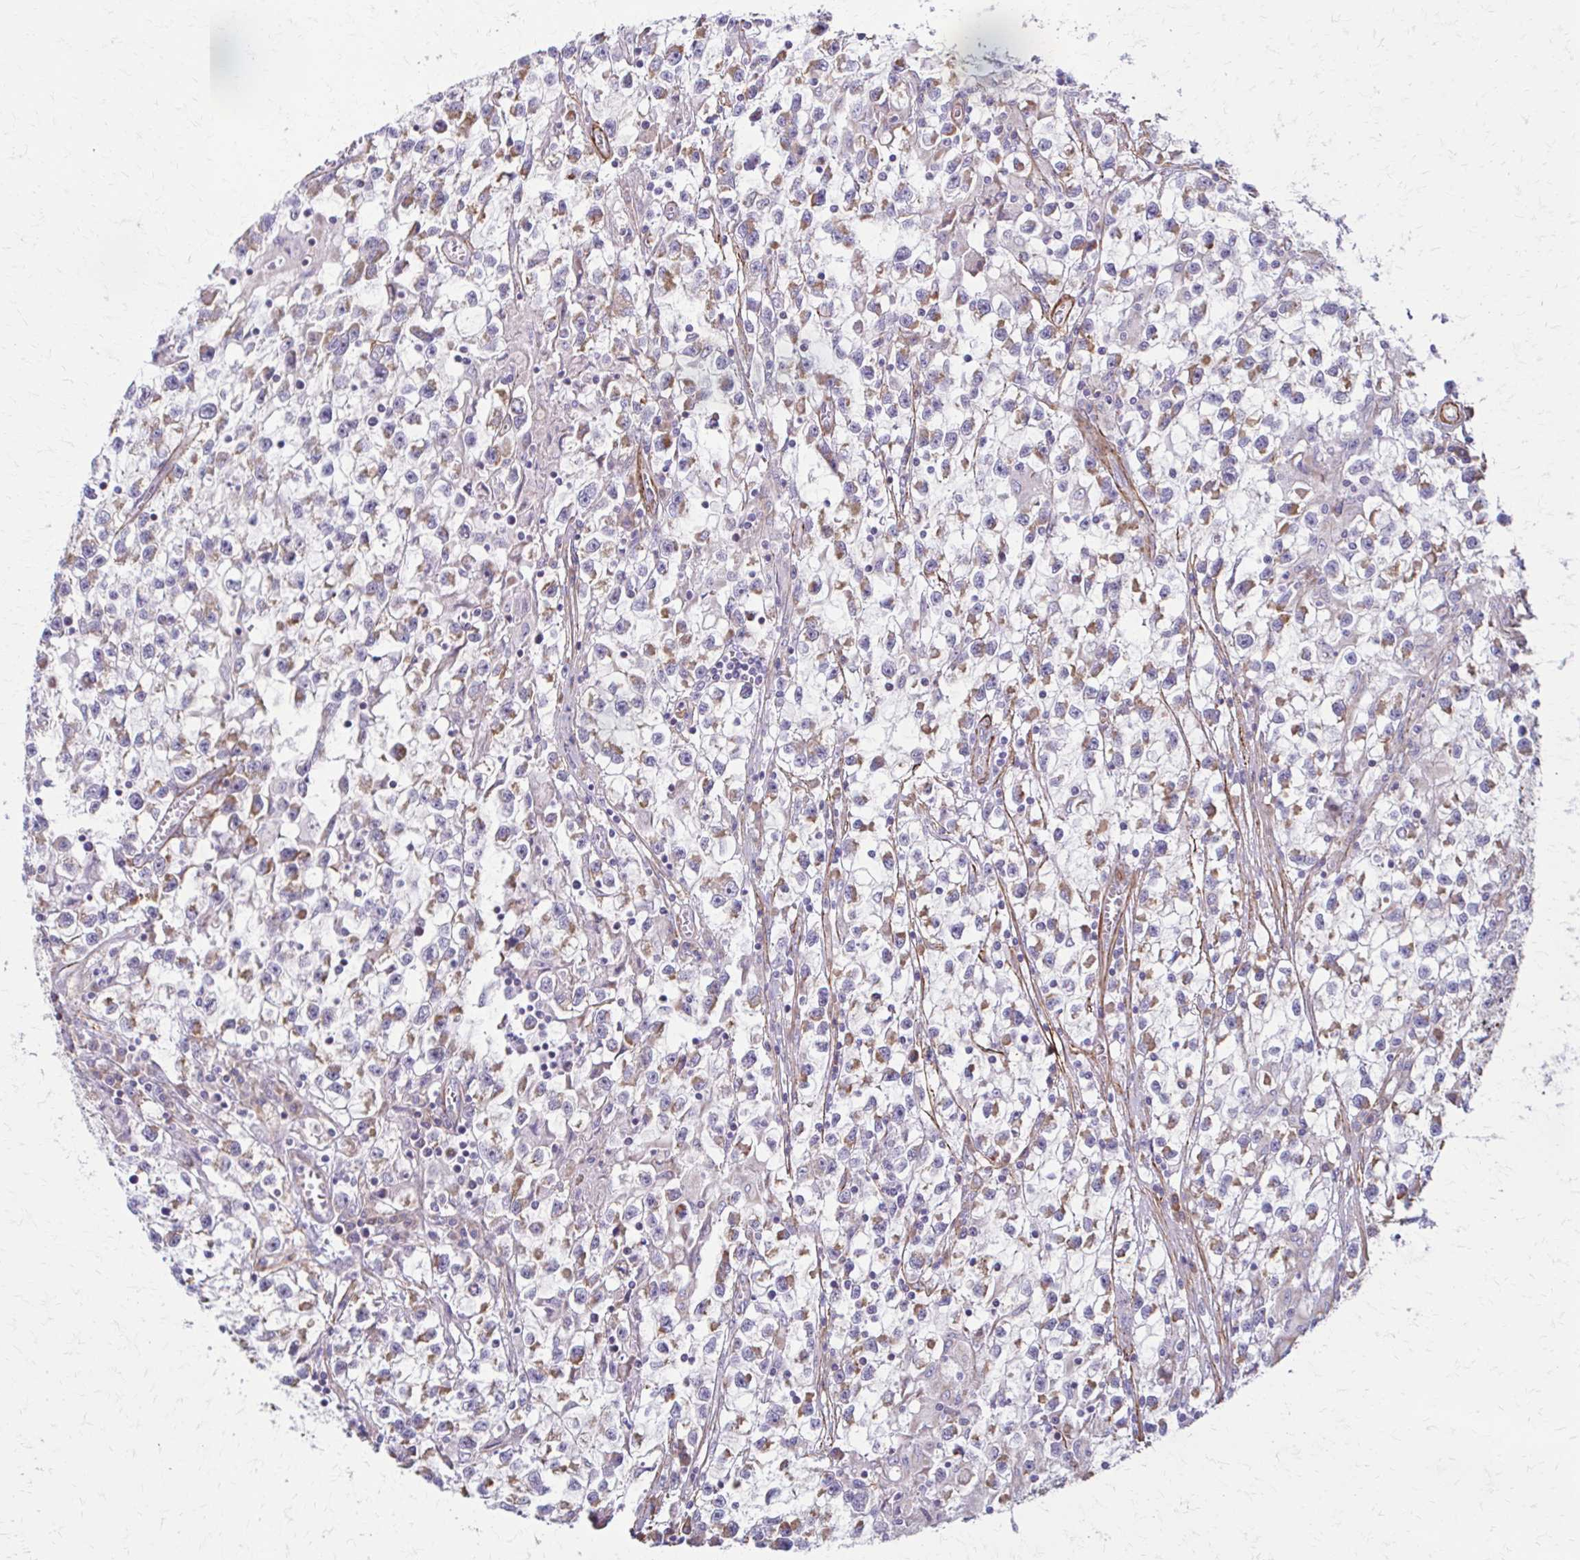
{"staining": {"intensity": "moderate", "quantity": "25%-75%", "location": "cytoplasmic/membranous"}, "tissue": "testis cancer", "cell_type": "Tumor cells", "image_type": "cancer", "snomed": [{"axis": "morphology", "description": "Seminoma, NOS"}, {"axis": "topography", "description": "Testis"}], "caption": "Seminoma (testis) stained with a protein marker demonstrates moderate staining in tumor cells.", "gene": "TIMMDC1", "patient": {"sex": "male", "age": 31}}